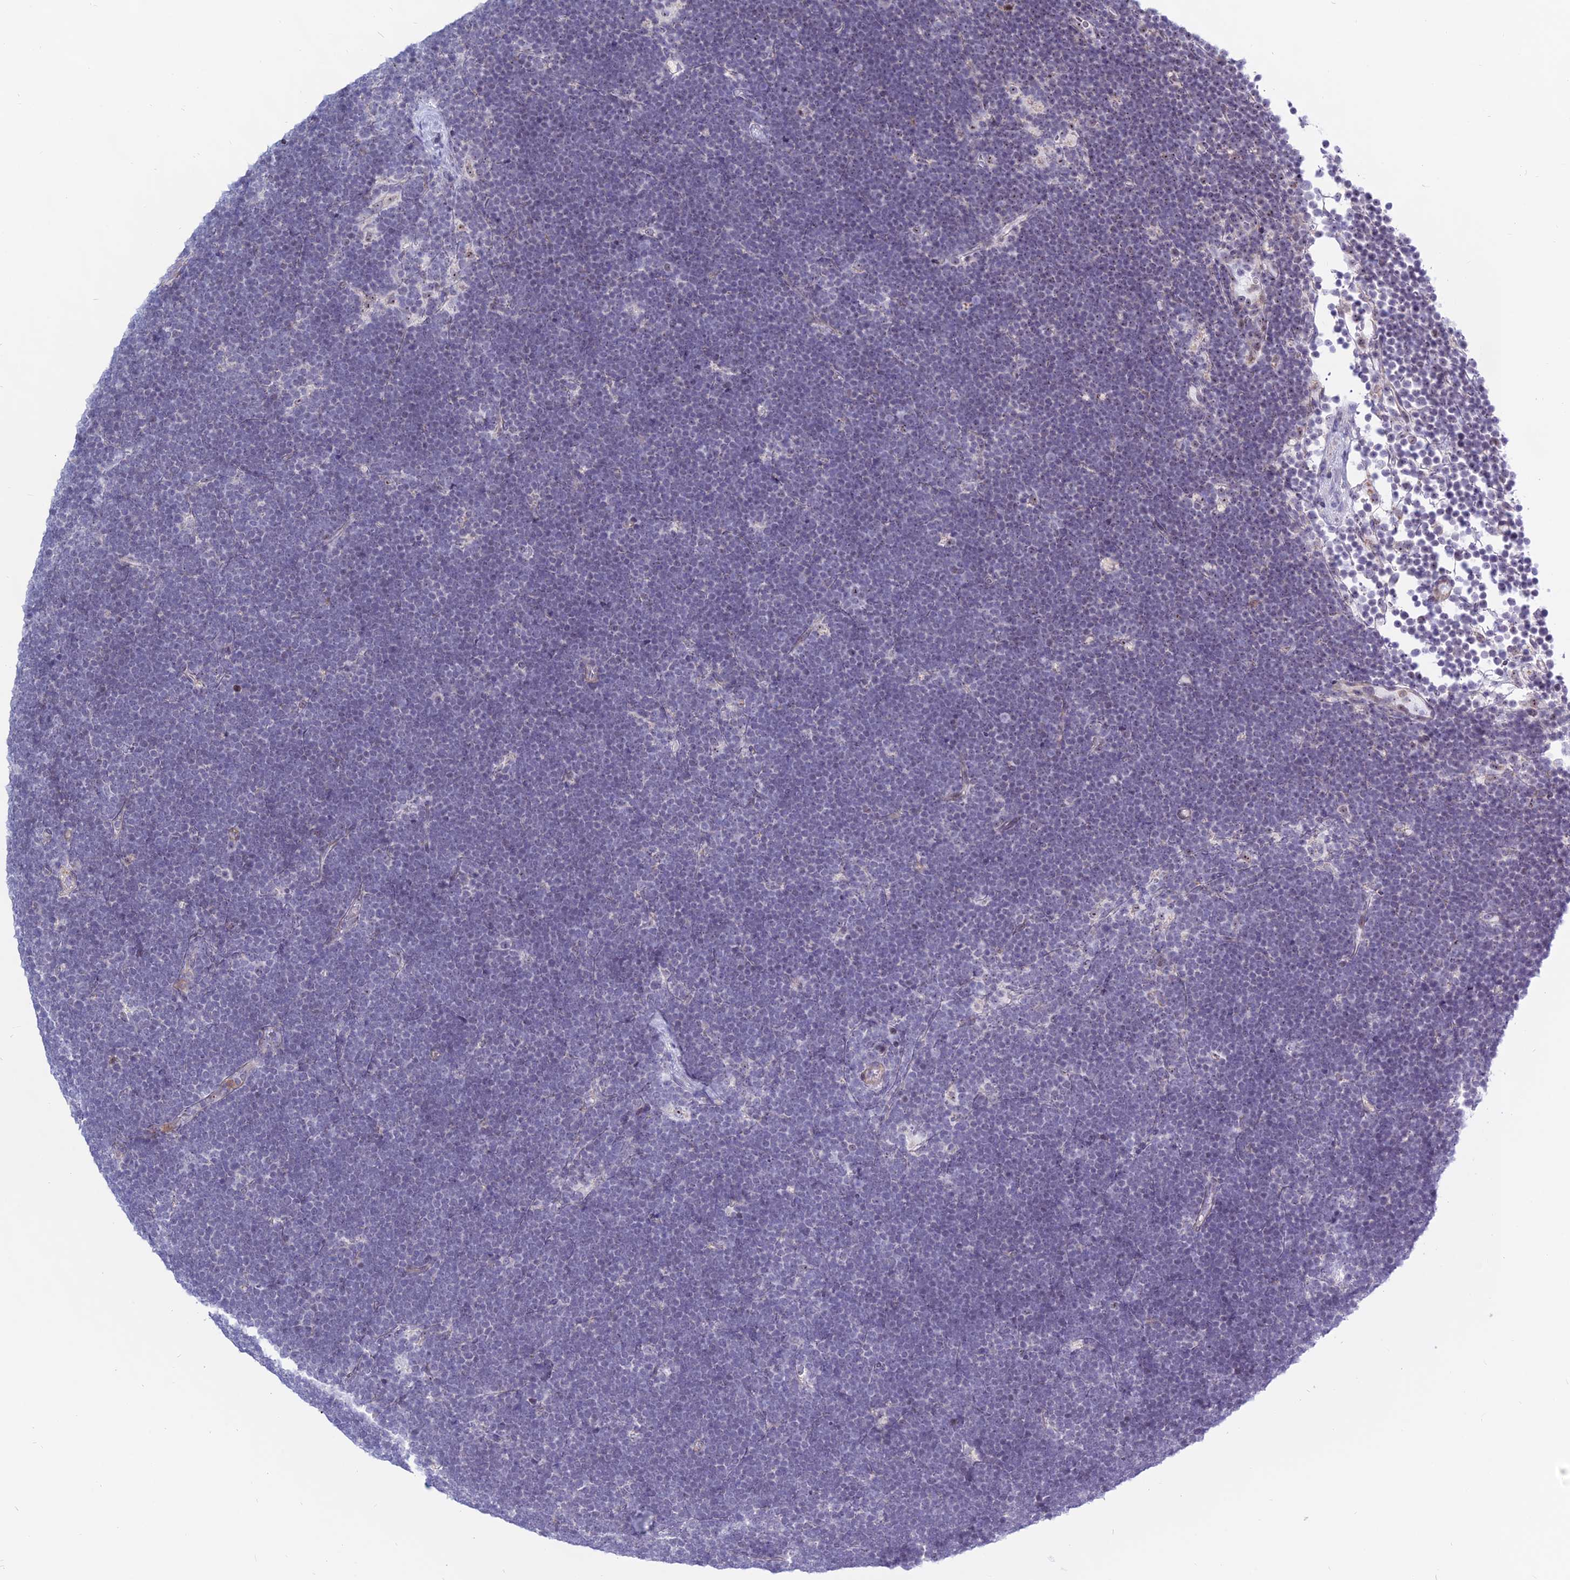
{"staining": {"intensity": "negative", "quantity": "none", "location": "none"}, "tissue": "lymphoma", "cell_type": "Tumor cells", "image_type": "cancer", "snomed": [{"axis": "morphology", "description": "Malignant lymphoma, non-Hodgkin's type, High grade"}, {"axis": "topography", "description": "Lymph node"}], "caption": "An immunohistochemistry (IHC) histopathology image of high-grade malignant lymphoma, non-Hodgkin's type is shown. There is no staining in tumor cells of high-grade malignant lymphoma, non-Hodgkin's type. (DAB (3,3'-diaminobenzidine) IHC visualized using brightfield microscopy, high magnification).", "gene": "KRR1", "patient": {"sex": "male", "age": 13}}